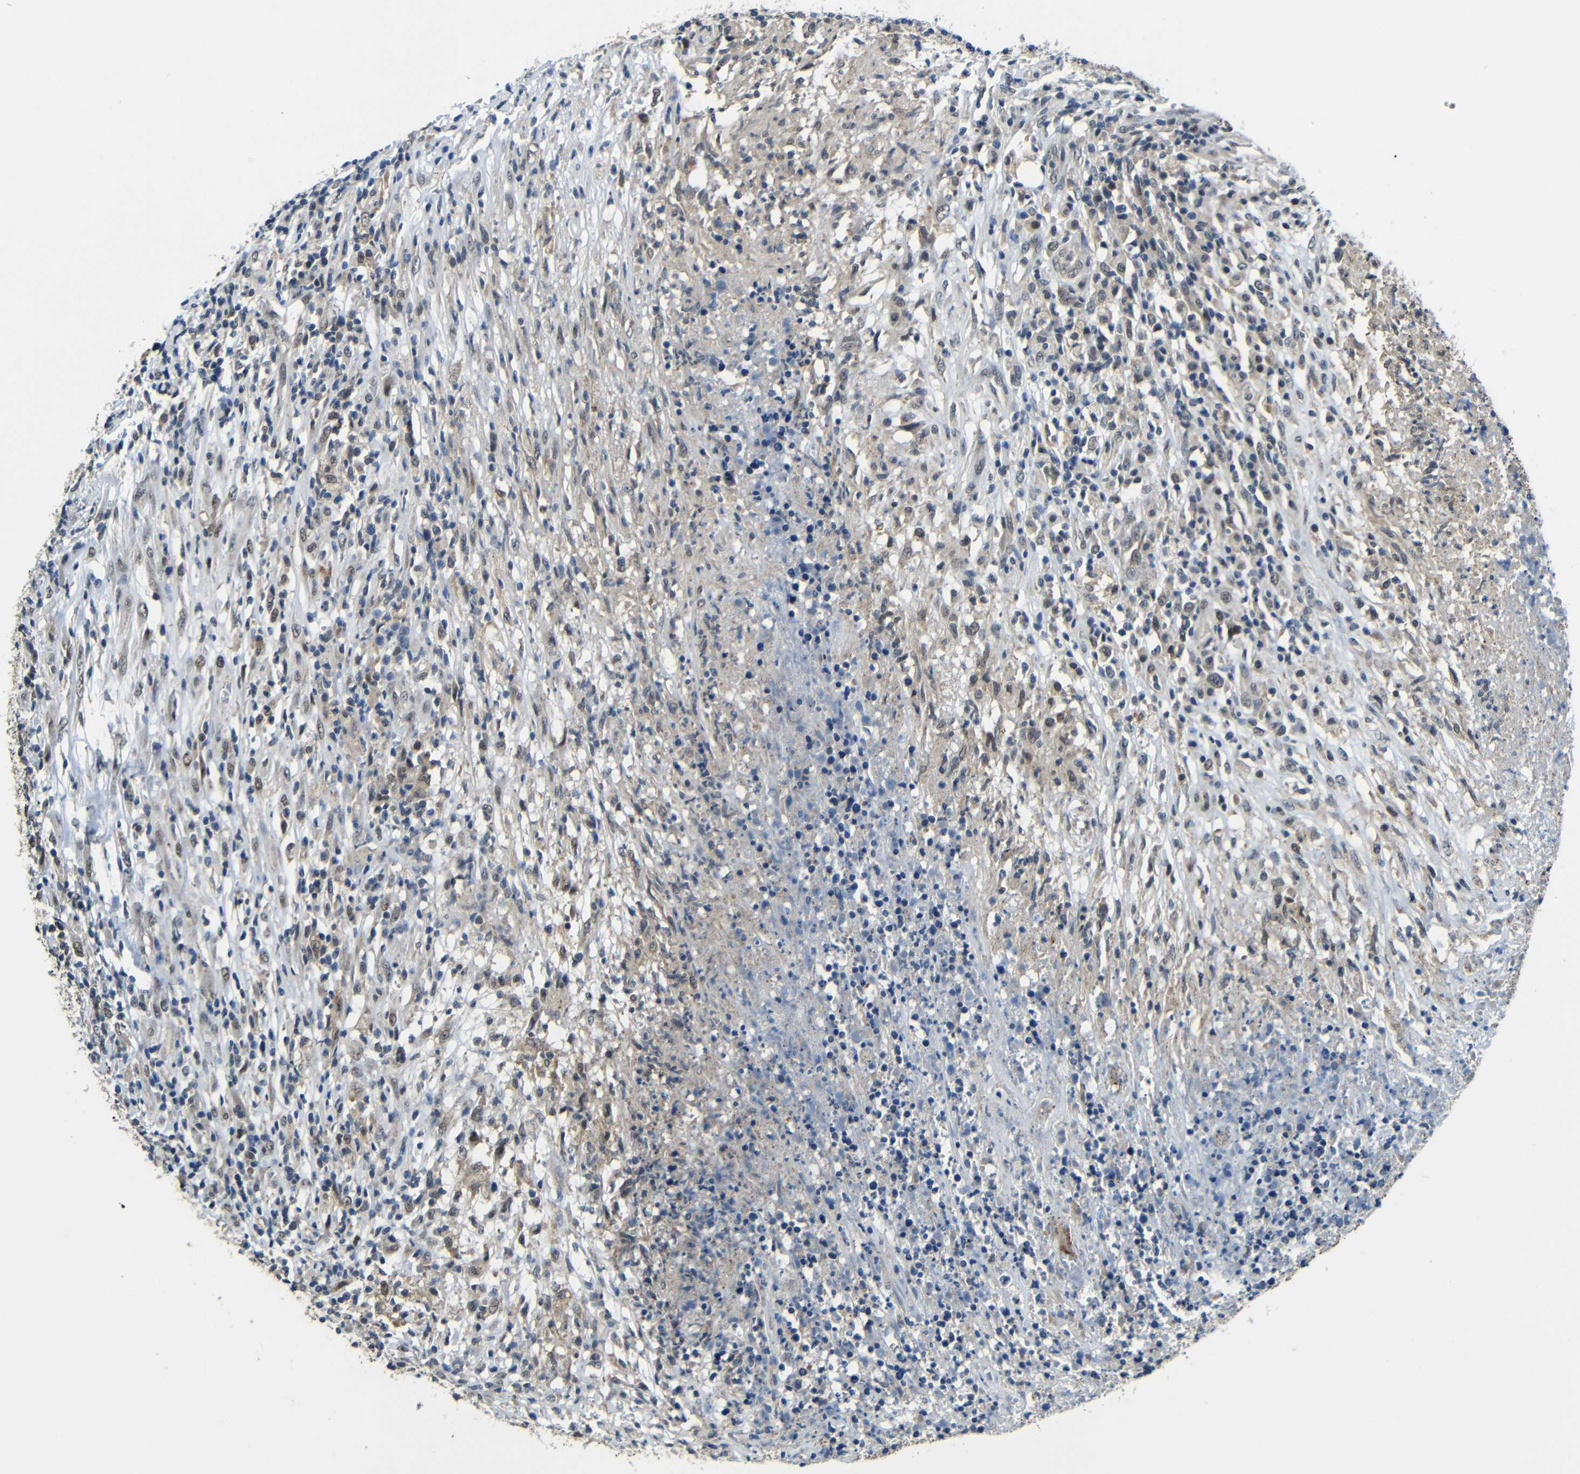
{"staining": {"intensity": "moderate", "quantity": ">75%", "location": "cytoplasmic/membranous"}, "tissue": "lymphoma", "cell_type": "Tumor cells", "image_type": "cancer", "snomed": [{"axis": "morphology", "description": "Malignant lymphoma, non-Hodgkin's type, High grade"}, {"axis": "topography", "description": "Lymph node"}], "caption": "Human lymphoma stained with a protein marker demonstrates moderate staining in tumor cells.", "gene": "FAM172A", "patient": {"sex": "female", "age": 84}}